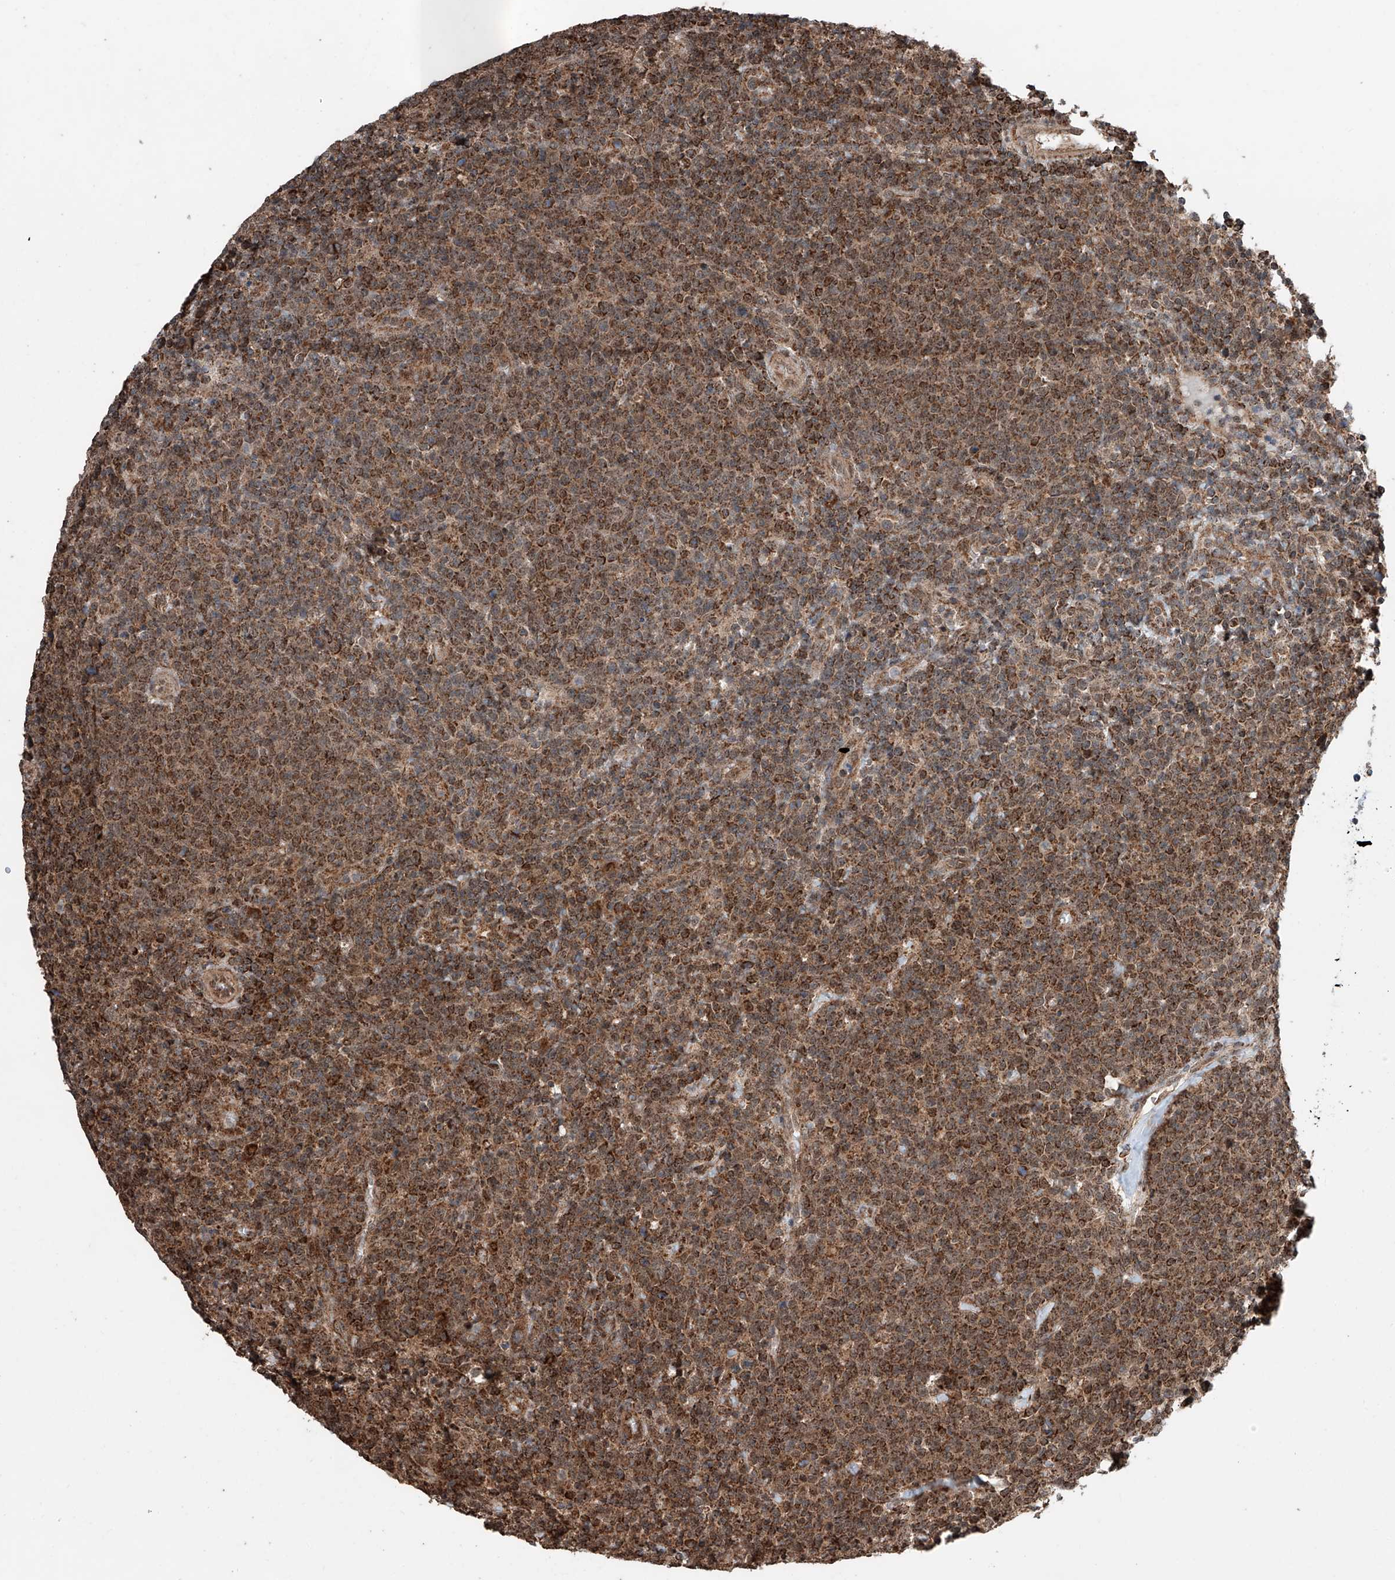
{"staining": {"intensity": "strong", "quantity": ">75%", "location": "cytoplasmic/membranous"}, "tissue": "lymphoma", "cell_type": "Tumor cells", "image_type": "cancer", "snomed": [{"axis": "morphology", "description": "Malignant lymphoma, non-Hodgkin's type, High grade"}, {"axis": "topography", "description": "Lymph node"}], "caption": "Immunohistochemistry (IHC) image of human malignant lymphoma, non-Hodgkin's type (high-grade) stained for a protein (brown), which demonstrates high levels of strong cytoplasmic/membranous expression in about >75% of tumor cells.", "gene": "ZNF445", "patient": {"sex": "male", "age": 61}}